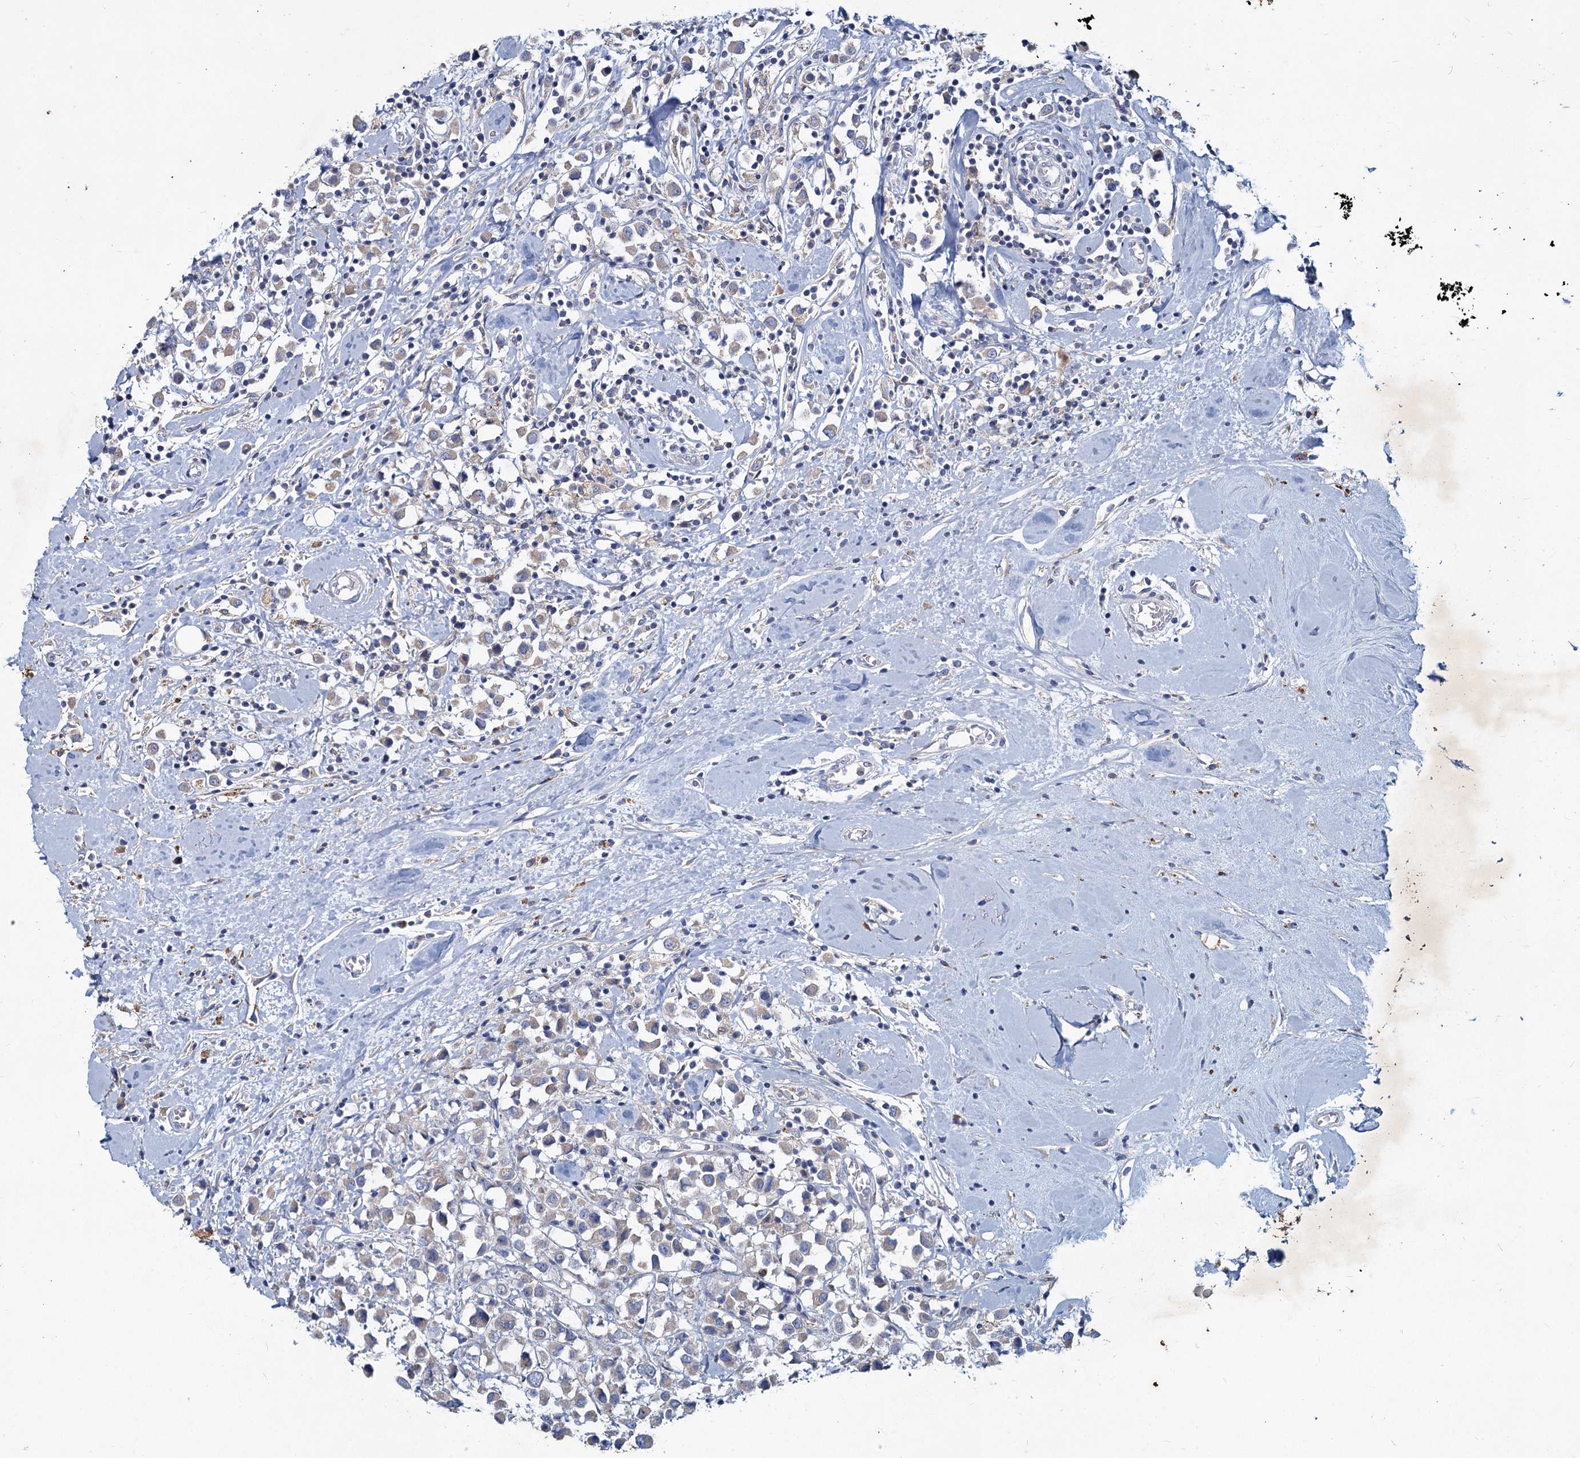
{"staining": {"intensity": "negative", "quantity": "none", "location": "none"}, "tissue": "breast cancer", "cell_type": "Tumor cells", "image_type": "cancer", "snomed": [{"axis": "morphology", "description": "Duct carcinoma"}, {"axis": "topography", "description": "Breast"}], "caption": "Tumor cells show no significant positivity in breast cancer.", "gene": "TMX2", "patient": {"sex": "female", "age": 61}}